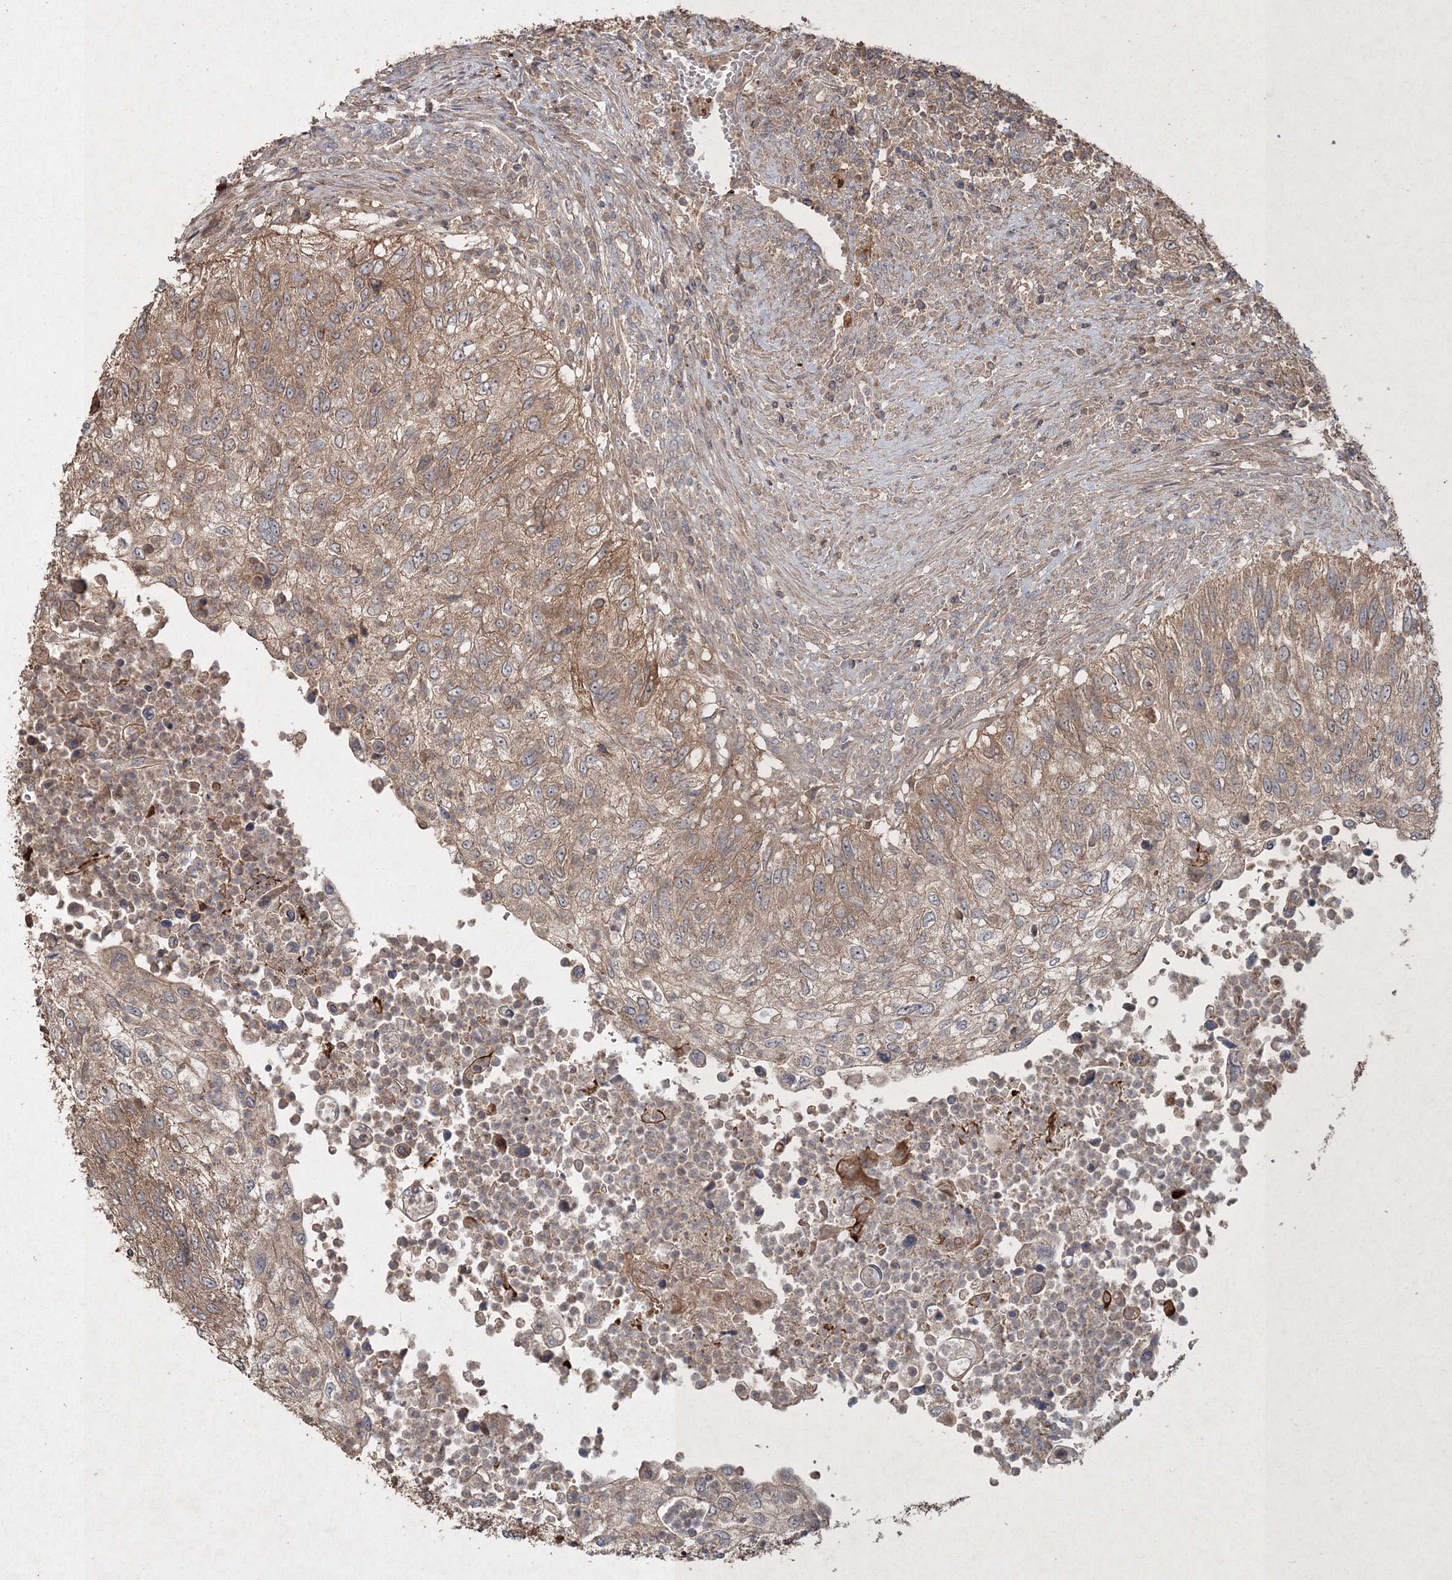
{"staining": {"intensity": "weak", "quantity": ">75%", "location": "cytoplasmic/membranous"}, "tissue": "urothelial cancer", "cell_type": "Tumor cells", "image_type": "cancer", "snomed": [{"axis": "morphology", "description": "Urothelial carcinoma, High grade"}, {"axis": "topography", "description": "Urinary bladder"}], "caption": "This image shows urothelial carcinoma (high-grade) stained with IHC to label a protein in brown. The cytoplasmic/membranous of tumor cells show weak positivity for the protein. Nuclei are counter-stained blue.", "gene": "SPRY1", "patient": {"sex": "female", "age": 60}}